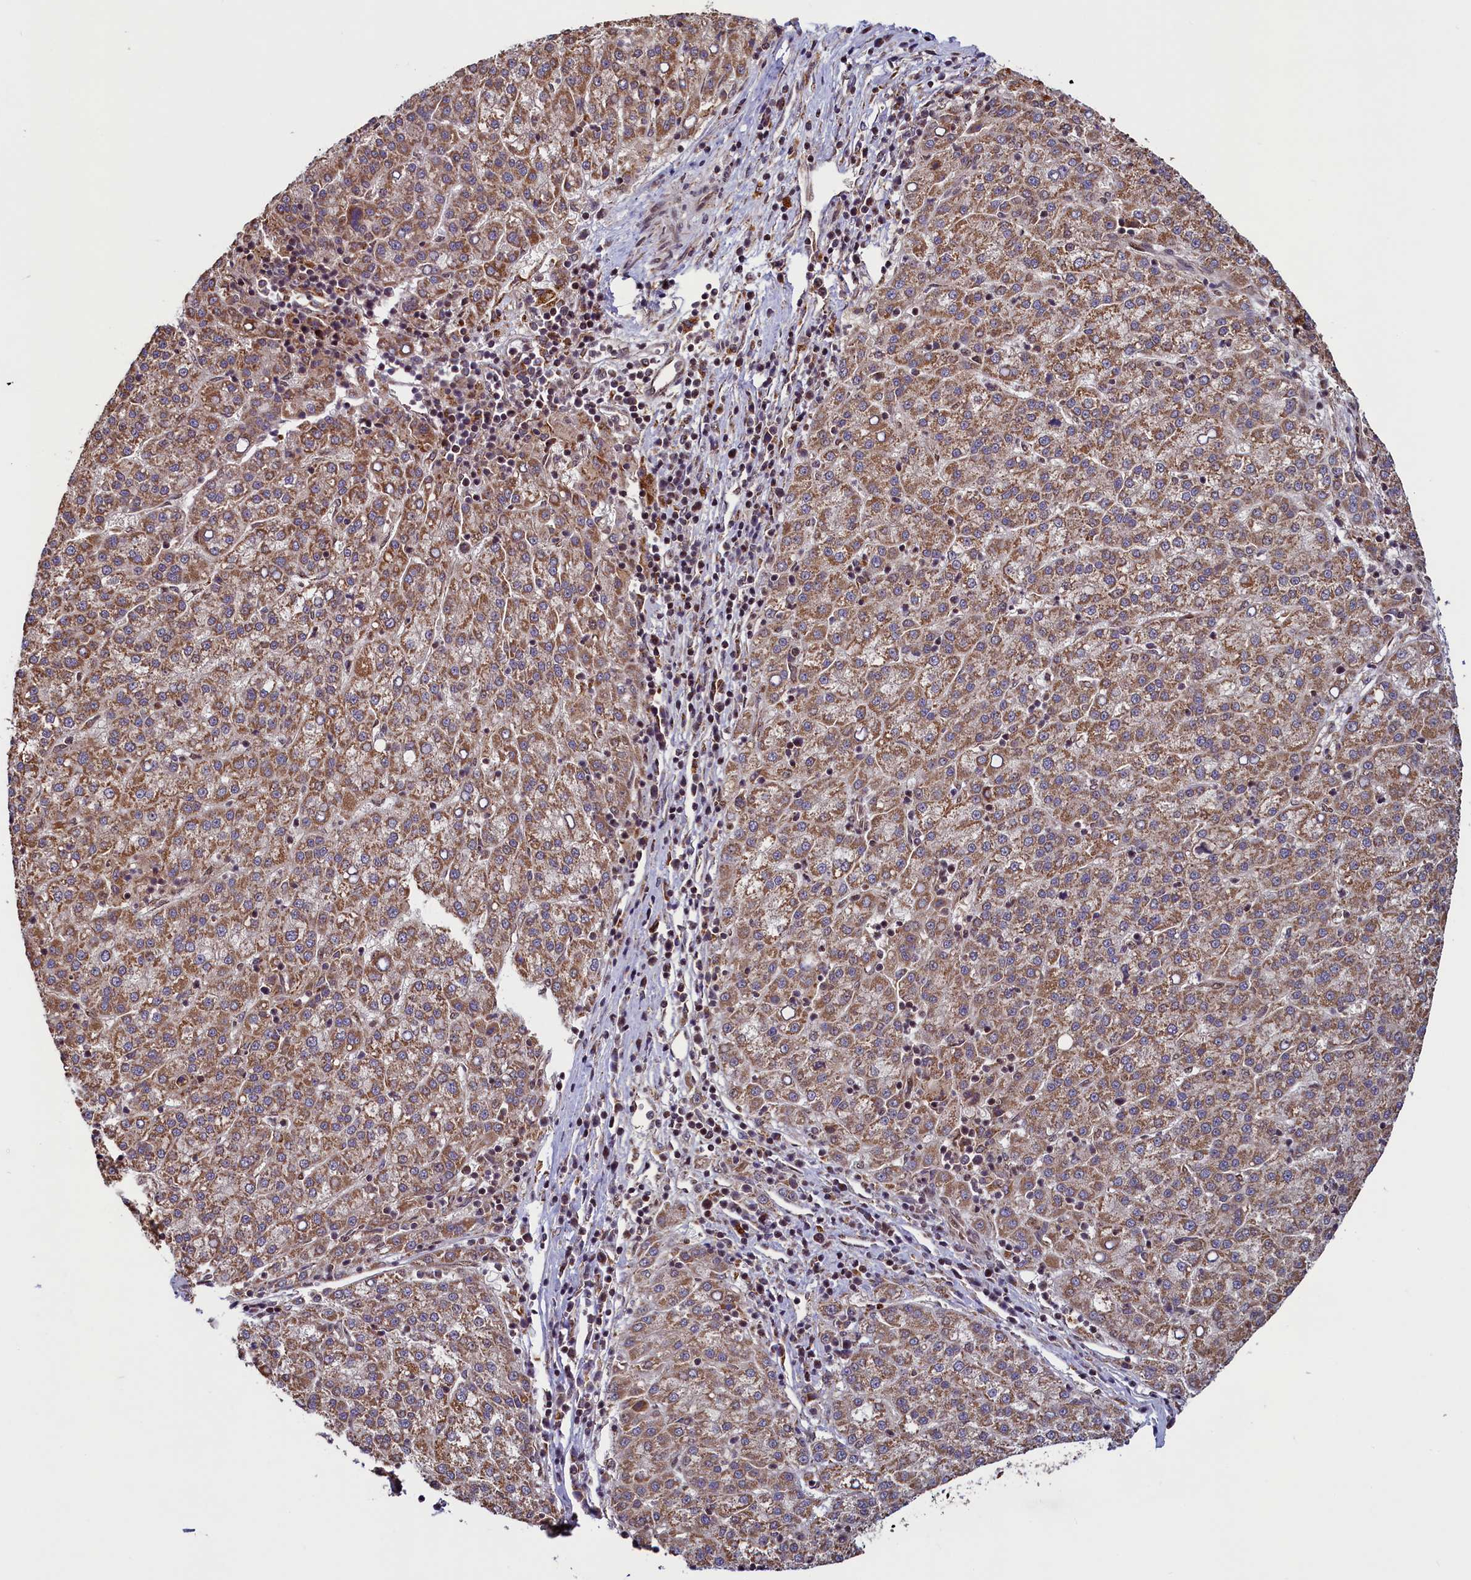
{"staining": {"intensity": "moderate", "quantity": ">75%", "location": "cytoplasmic/membranous"}, "tissue": "liver cancer", "cell_type": "Tumor cells", "image_type": "cancer", "snomed": [{"axis": "morphology", "description": "Carcinoma, Hepatocellular, NOS"}, {"axis": "topography", "description": "Liver"}], "caption": "Immunohistochemical staining of liver cancer (hepatocellular carcinoma) shows medium levels of moderate cytoplasmic/membranous expression in about >75% of tumor cells.", "gene": "ZNF577", "patient": {"sex": "female", "age": 58}}